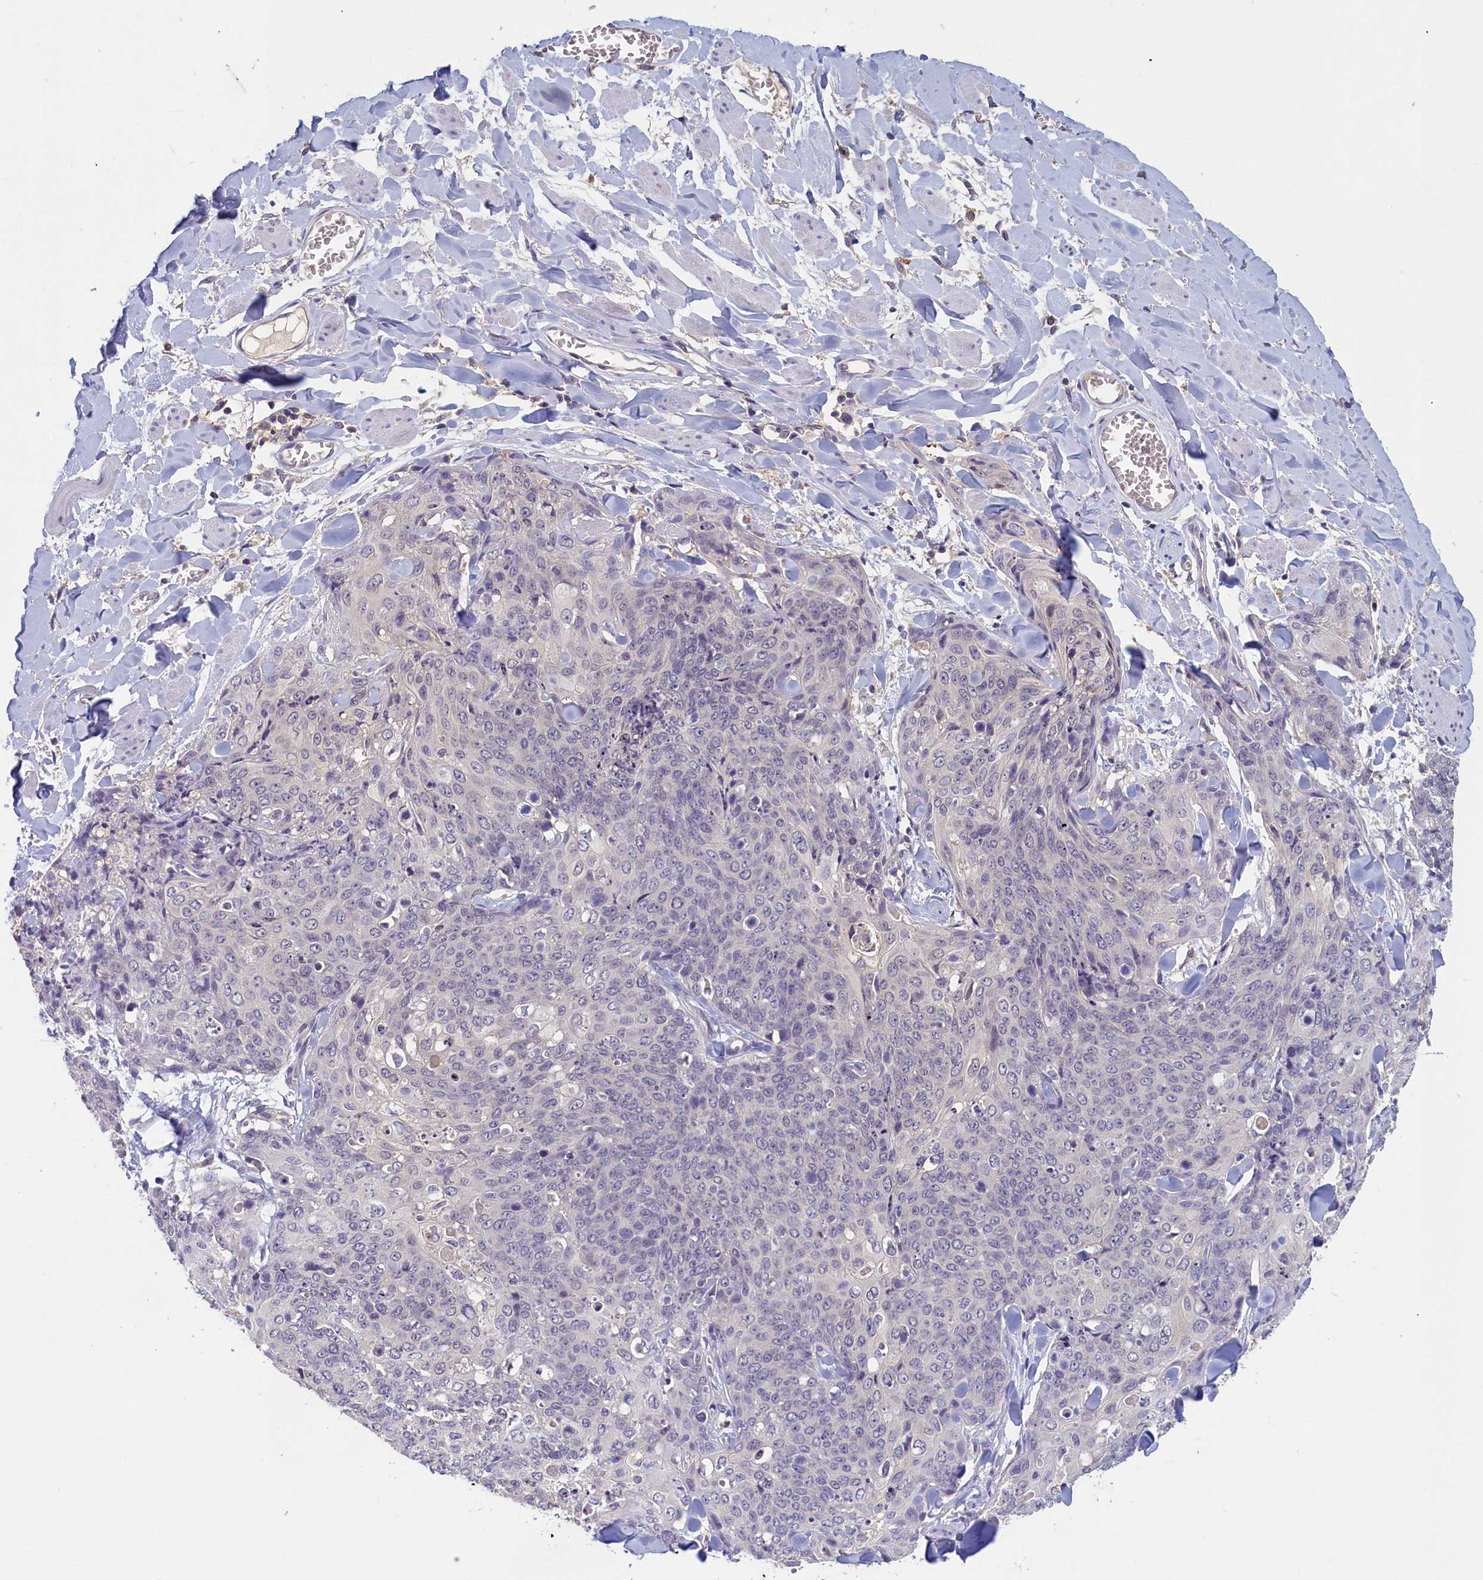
{"staining": {"intensity": "negative", "quantity": "none", "location": "none"}, "tissue": "skin cancer", "cell_type": "Tumor cells", "image_type": "cancer", "snomed": [{"axis": "morphology", "description": "Squamous cell carcinoma, NOS"}, {"axis": "topography", "description": "Skin"}, {"axis": "topography", "description": "Vulva"}], "caption": "This is an immunohistochemistry (IHC) histopathology image of squamous cell carcinoma (skin). There is no expression in tumor cells.", "gene": "NUBP2", "patient": {"sex": "female", "age": 85}}